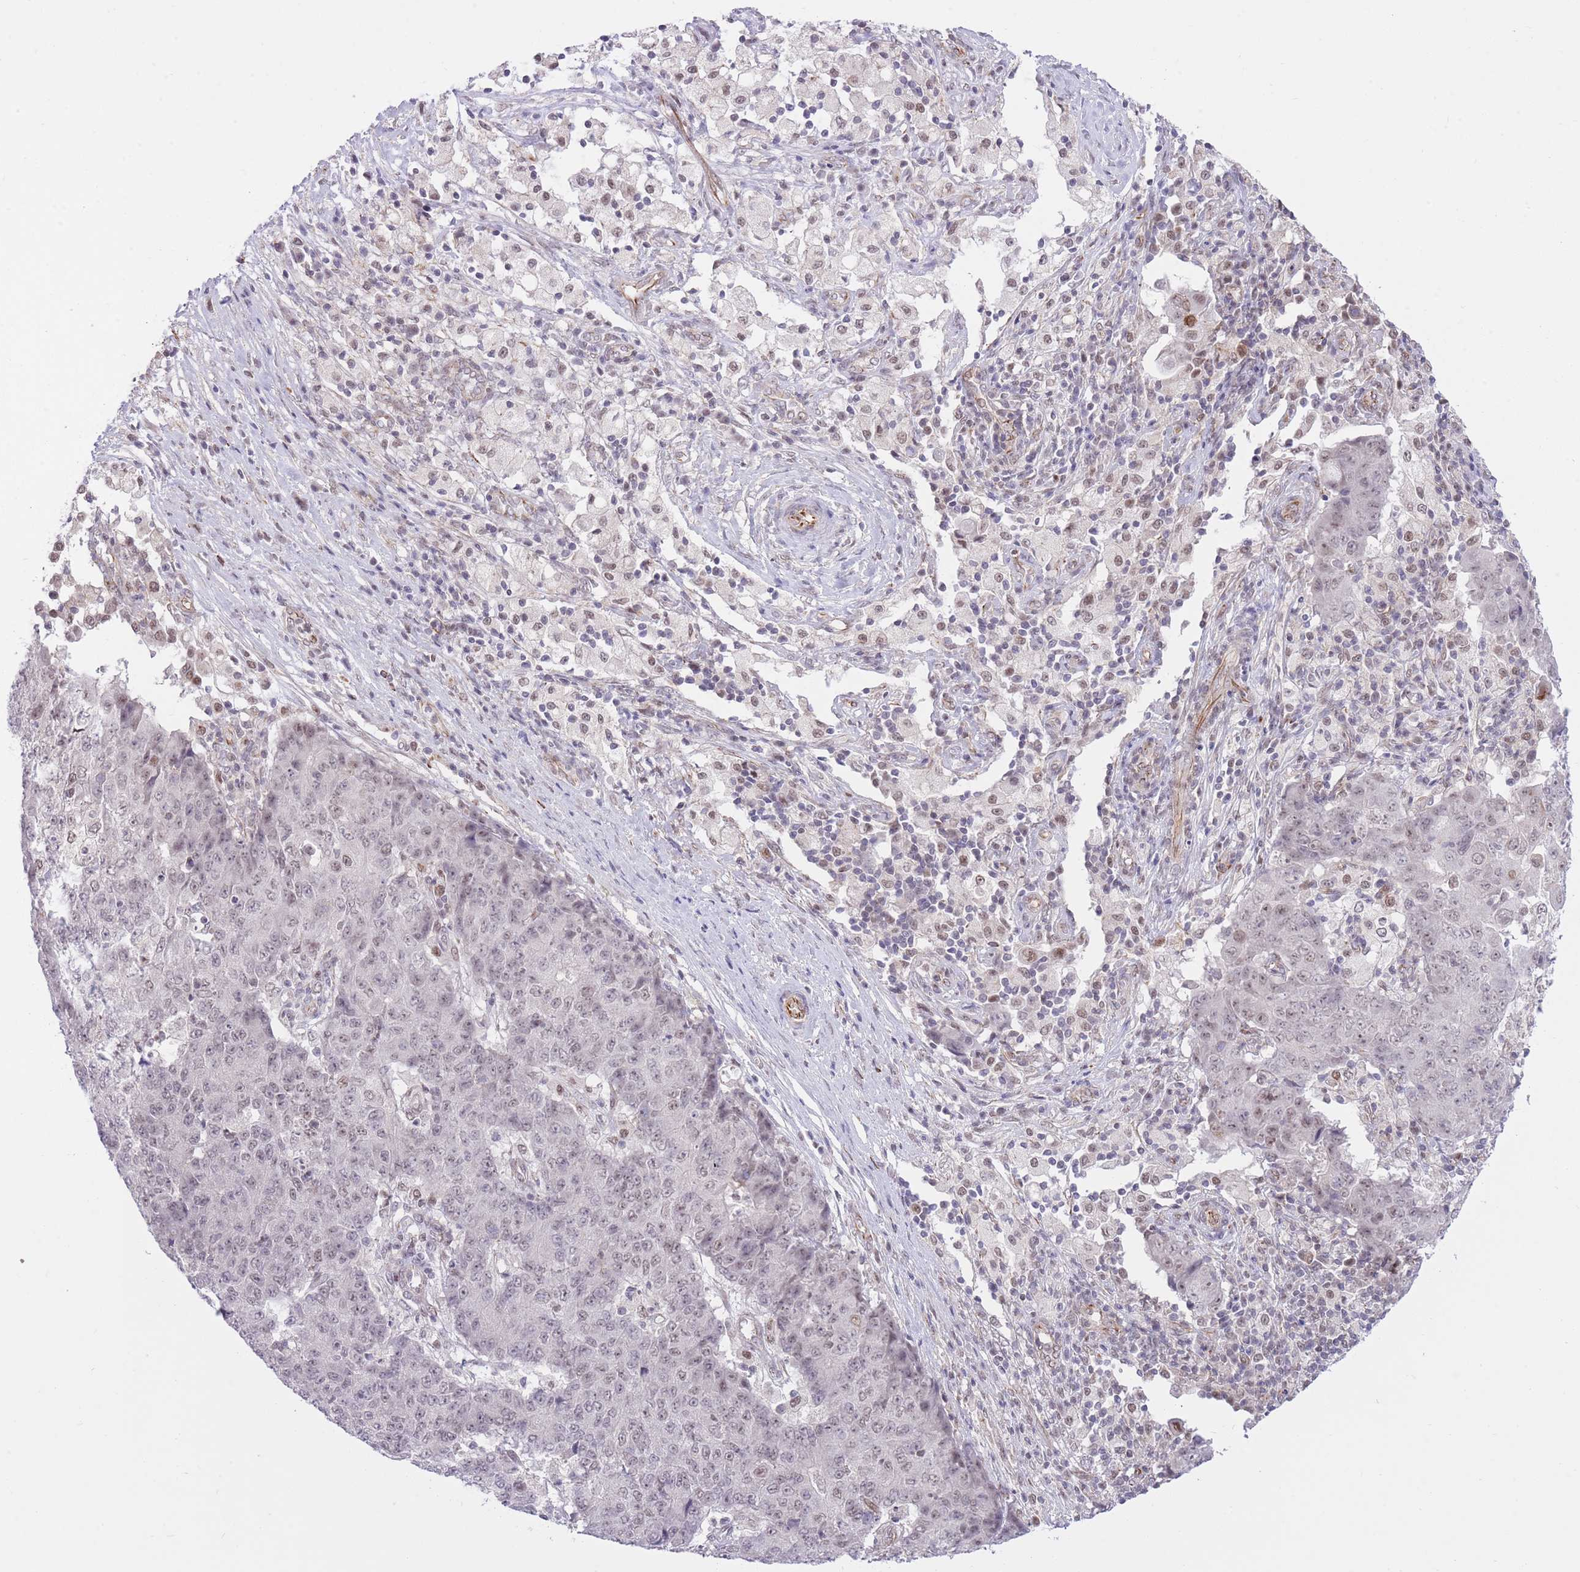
{"staining": {"intensity": "weak", "quantity": ">75%", "location": "nuclear"}, "tissue": "ovarian cancer", "cell_type": "Tumor cells", "image_type": "cancer", "snomed": [{"axis": "morphology", "description": "Carcinoma, endometroid"}, {"axis": "topography", "description": "Ovary"}], "caption": "An image showing weak nuclear expression in about >75% of tumor cells in ovarian cancer (endometroid carcinoma), as visualized by brown immunohistochemical staining.", "gene": "ELL", "patient": {"sex": "female", "age": 42}}